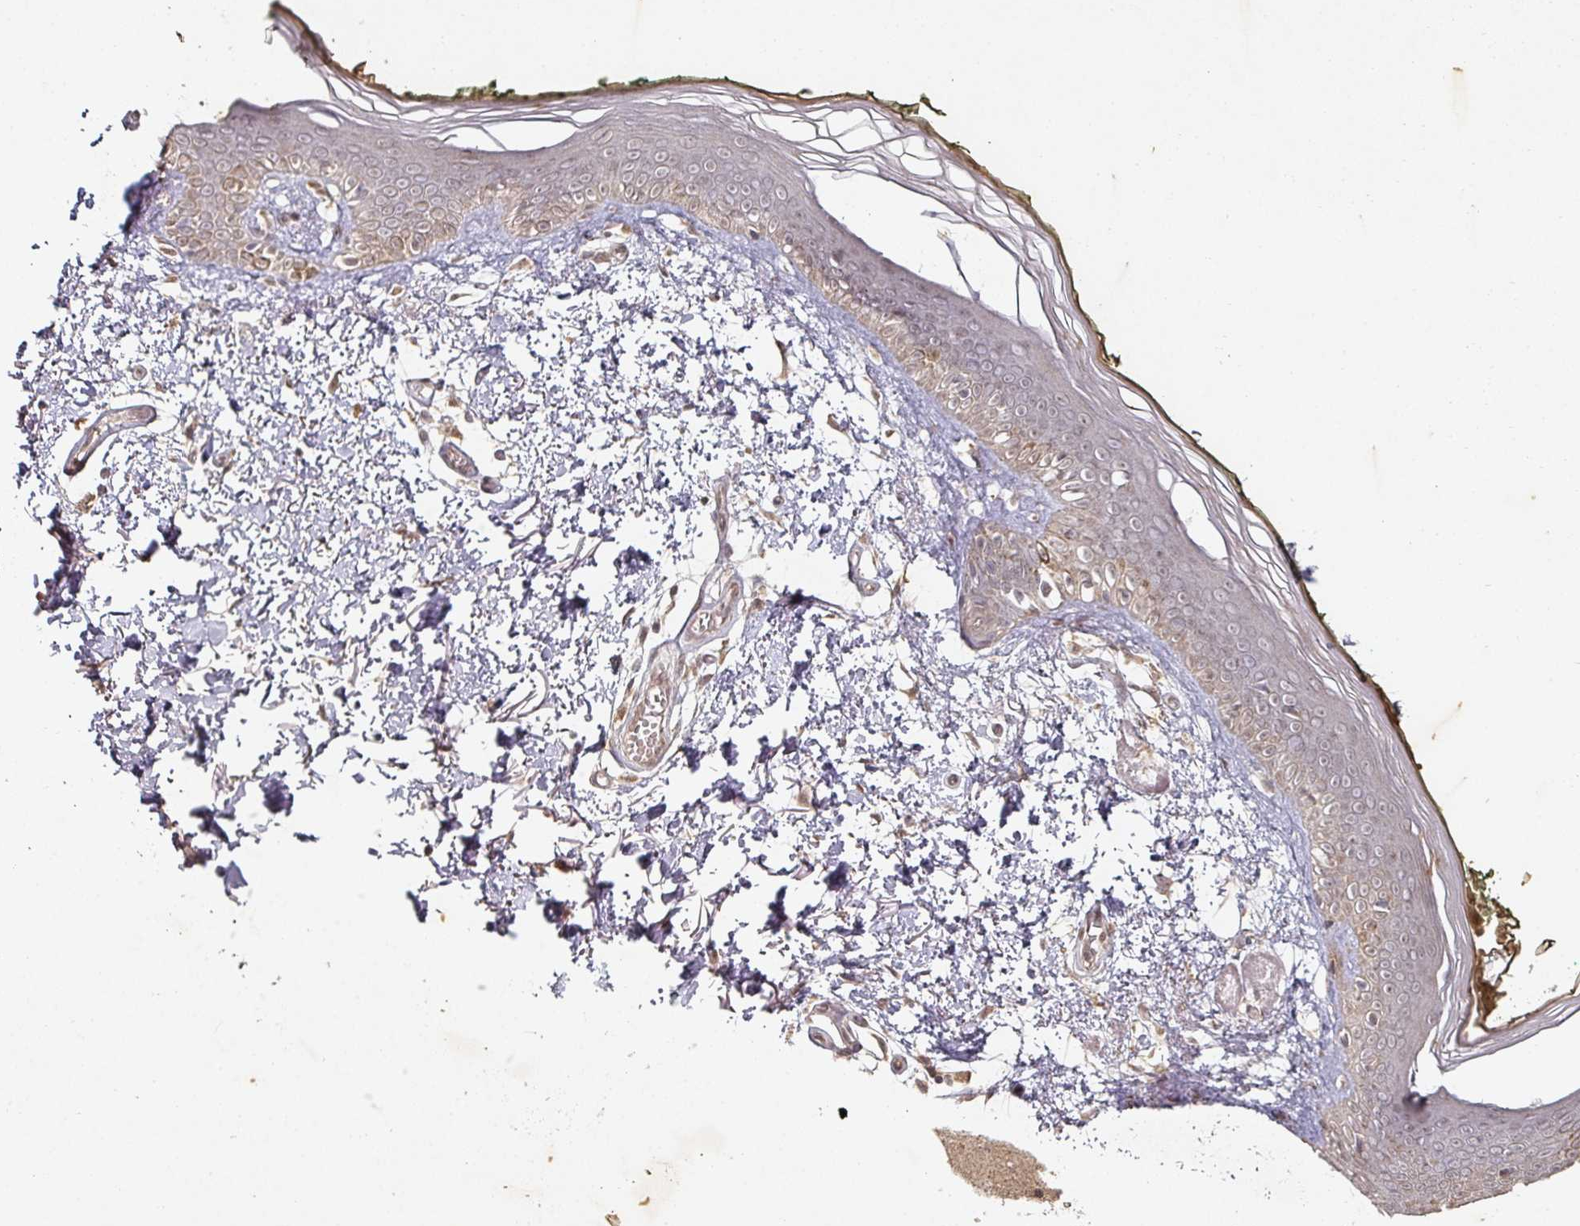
{"staining": {"intensity": "weak", "quantity": "25%-75%", "location": "cytoplasmic/membranous"}, "tissue": "skin", "cell_type": "Fibroblasts", "image_type": "normal", "snomed": [{"axis": "morphology", "description": "Normal tissue, NOS"}, {"axis": "topography", "description": "Skin"}], "caption": "This photomicrograph shows immunohistochemistry staining of normal skin, with low weak cytoplasmic/membranous positivity in approximately 25%-75% of fibroblasts.", "gene": "CAPN5", "patient": {"sex": "male", "age": 62}}